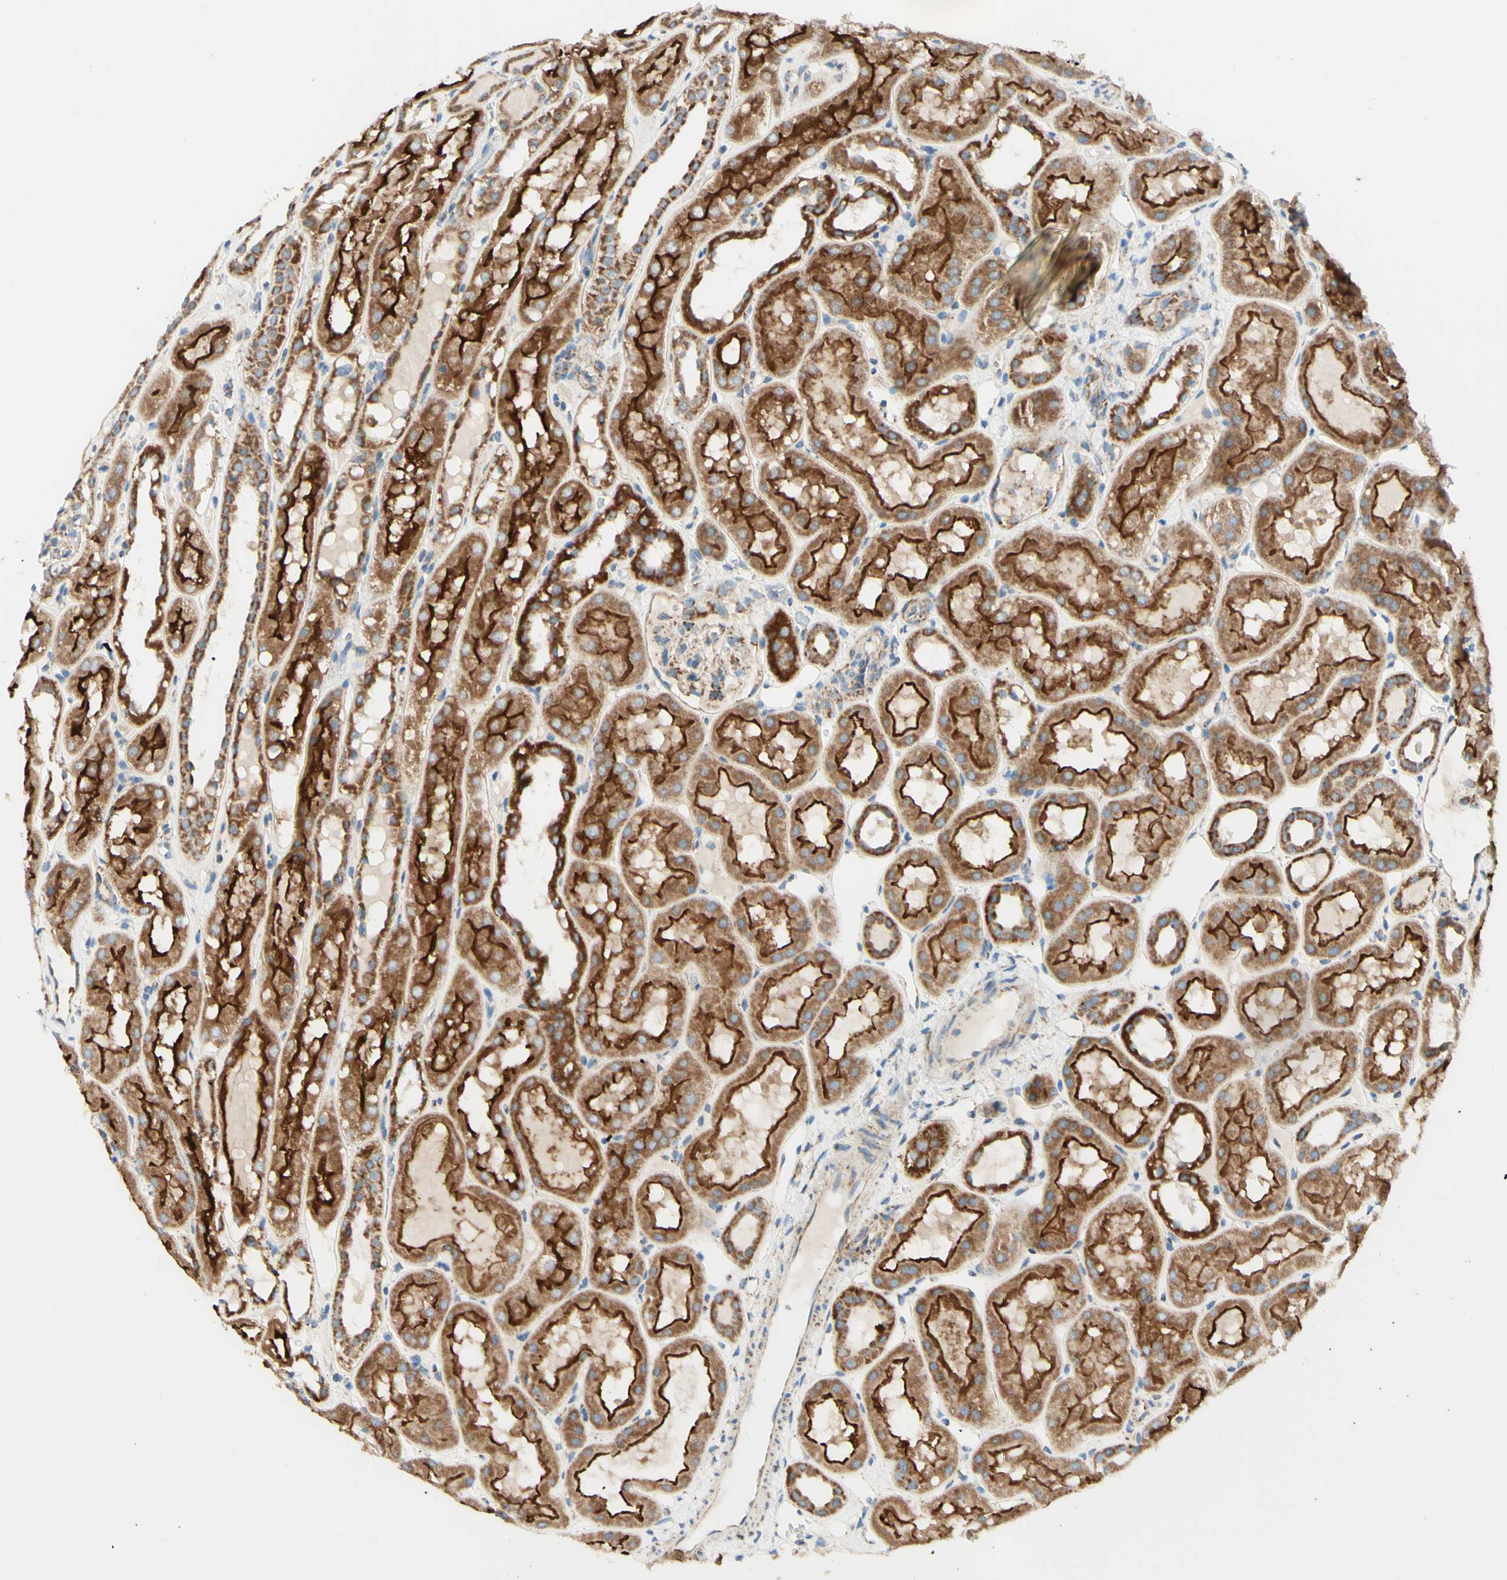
{"staining": {"intensity": "moderate", "quantity": "<25%", "location": "cytoplasmic/membranous"}, "tissue": "kidney", "cell_type": "Cells in glomeruli", "image_type": "normal", "snomed": [{"axis": "morphology", "description": "Normal tissue, NOS"}, {"axis": "topography", "description": "Kidney"}, {"axis": "topography", "description": "Urinary bladder"}], "caption": "Immunohistochemical staining of normal human kidney demonstrates <25% levels of moderate cytoplasmic/membranous protein positivity in approximately <25% of cells in glomeruli.", "gene": "ARMC10", "patient": {"sex": "male", "age": 16}}